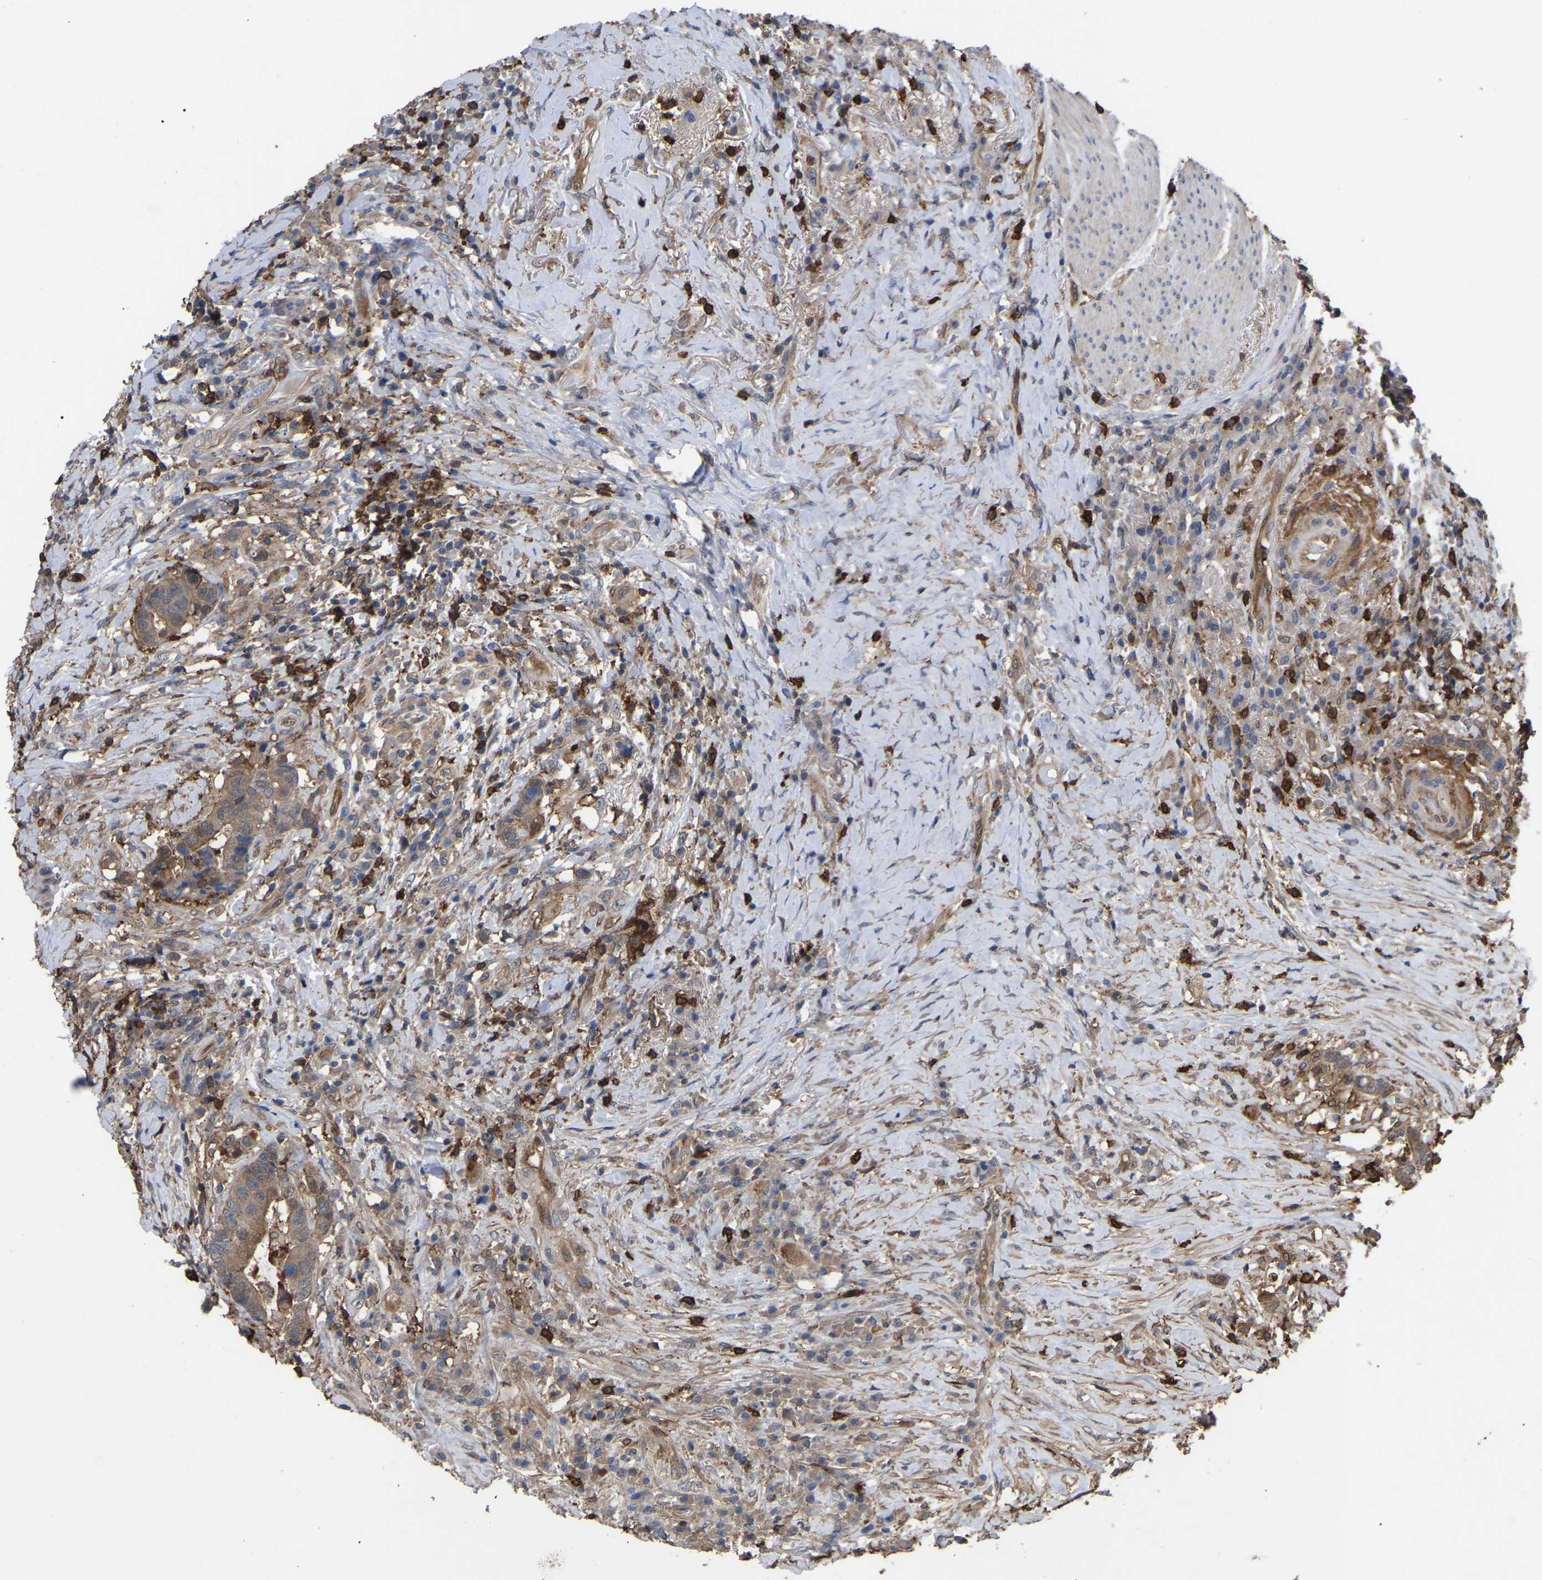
{"staining": {"intensity": "moderate", "quantity": ">75%", "location": "cytoplasmic/membranous"}, "tissue": "colorectal cancer", "cell_type": "Tumor cells", "image_type": "cancer", "snomed": [{"axis": "morphology", "description": "Adenocarcinoma, NOS"}, {"axis": "topography", "description": "Rectum"}], "caption": "Immunohistochemistry micrograph of human colorectal cancer (adenocarcinoma) stained for a protein (brown), which exhibits medium levels of moderate cytoplasmic/membranous positivity in about >75% of tumor cells.", "gene": "CIT", "patient": {"sex": "female", "age": 89}}